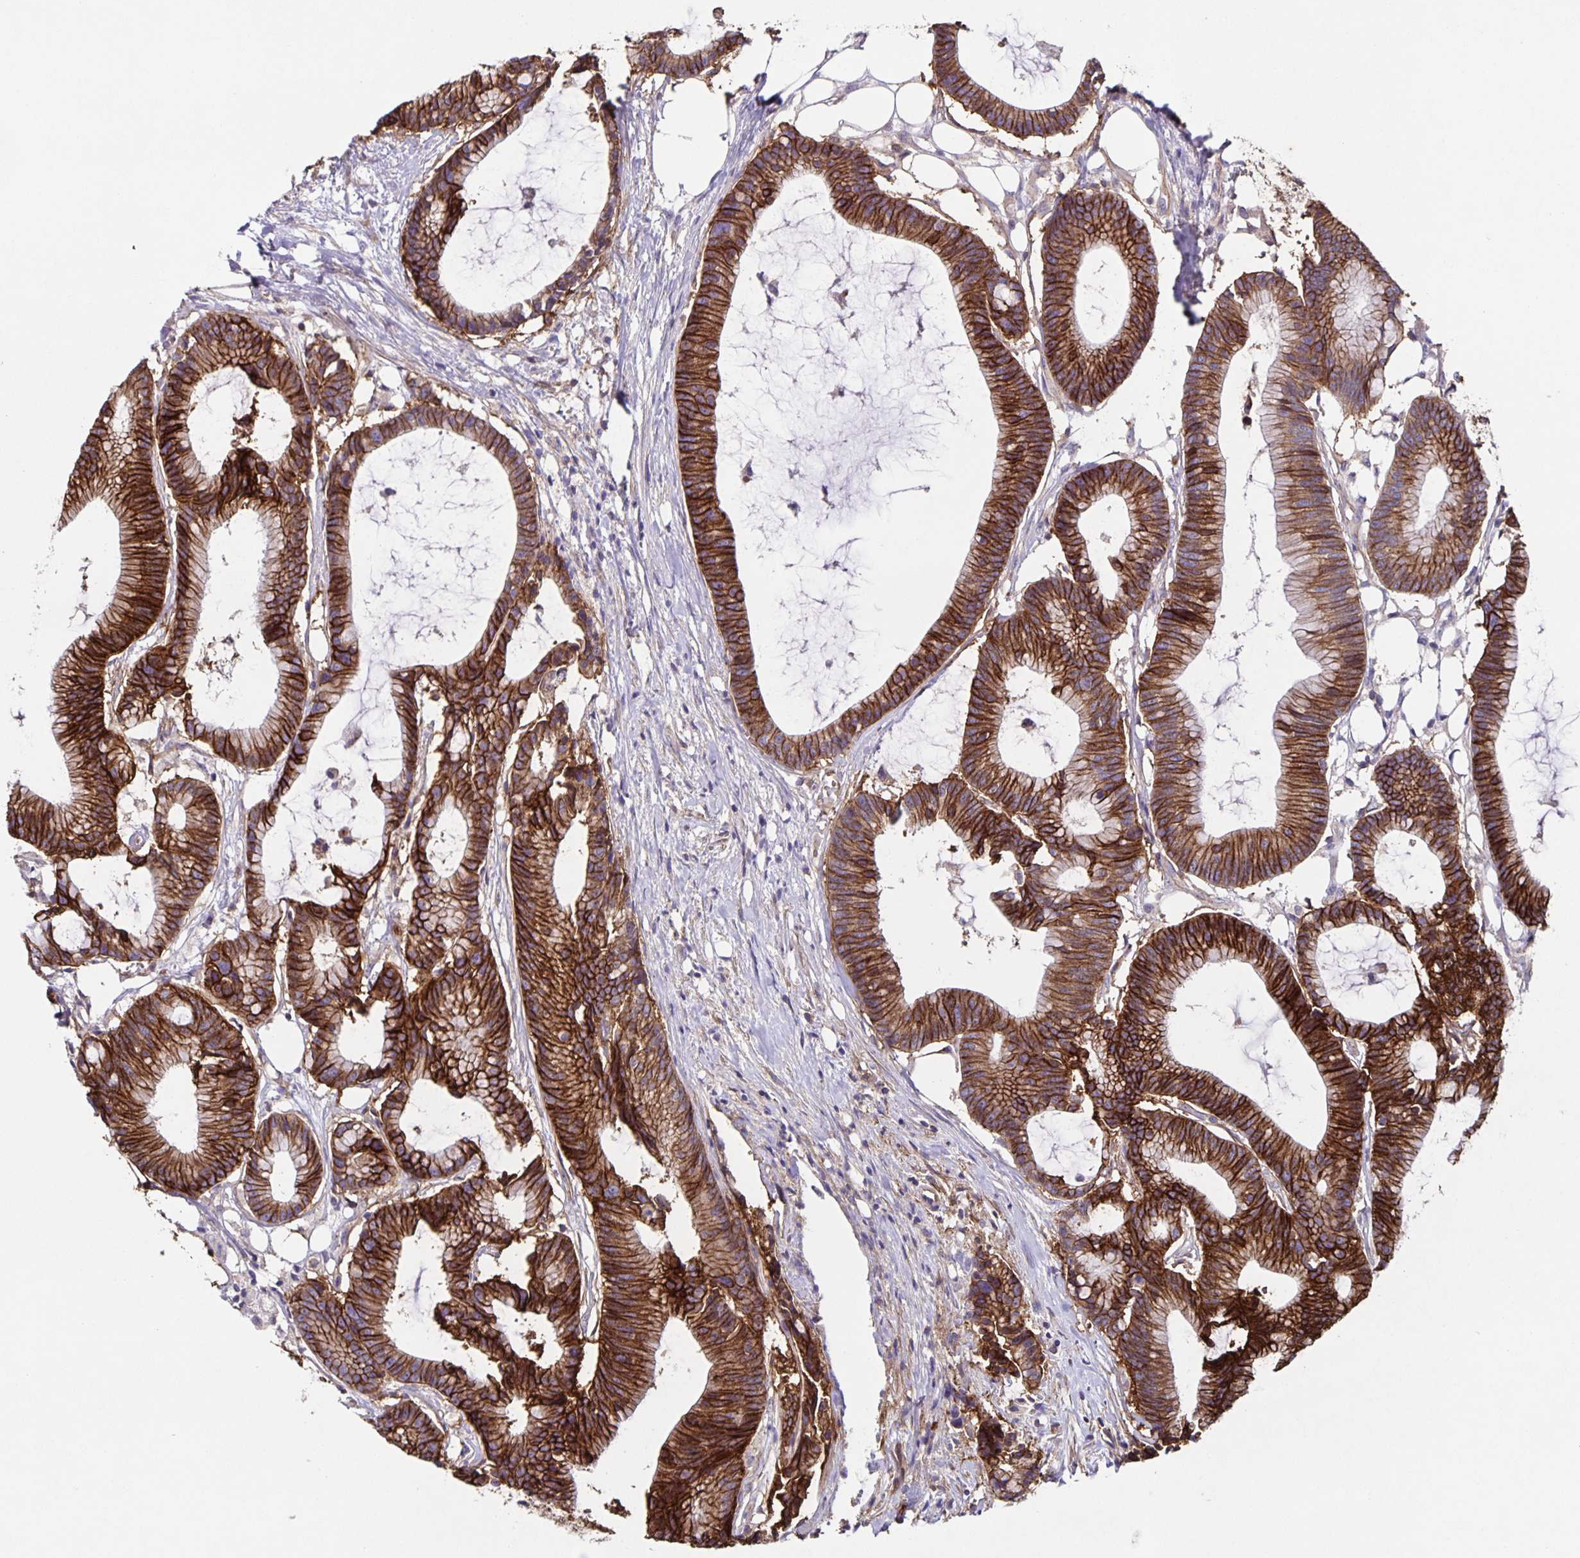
{"staining": {"intensity": "strong", "quantity": ">75%", "location": "cytoplasmic/membranous"}, "tissue": "colorectal cancer", "cell_type": "Tumor cells", "image_type": "cancer", "snomed": [{"axis": "morphology", "description": "Adenocarcinoma, NOS"}, {"axis": "topography", "description": "Colon"}], "caption": "A brown stain shows strong cytoplasmic/membranous staining of a protein in colorectal cancer tumor cells.", "gene": "ITGA2", "patient": {"sex": "female", "age": 78}}